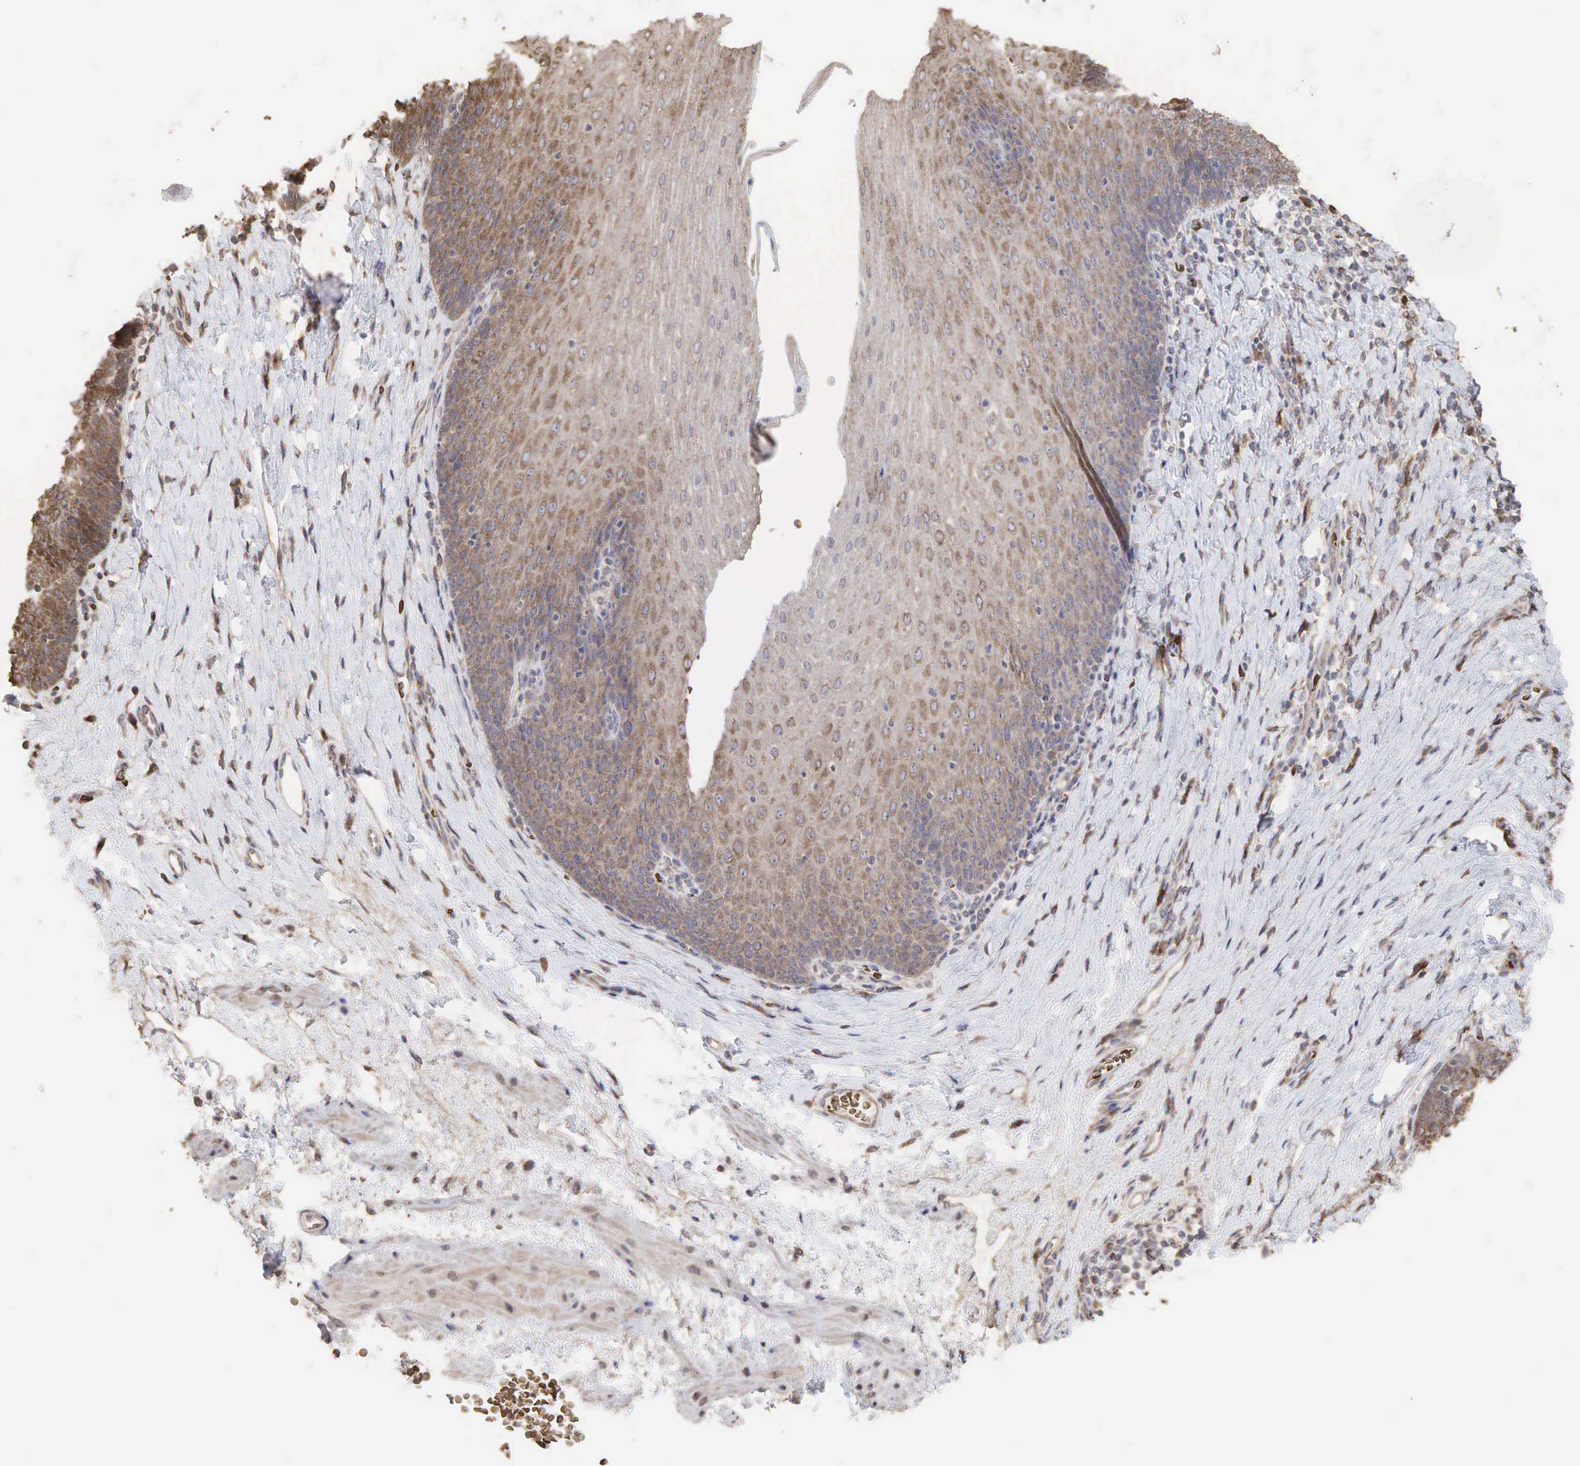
{"staining": {"intensity": "weak", "quantity": ">75%", "location": "cytoplasmic/membranous"}, "tissue": "esophagus", "cell_type": "Squamous epithelial cells", "image_type": "normal", "snomed": [{"axis": "morphology", "description": "Normal tissue, NOS"}, {"axis": "topography", "description": "Esophagus"}], "caption": "Immunohistochemistry of normal esophagus demonstrates low levels of weak cytoplasmic/membranous staining in about >75% of squamous epithelial cells.", "gene": "PABPC5", "patient": {"sex": "female", "age": 61}}